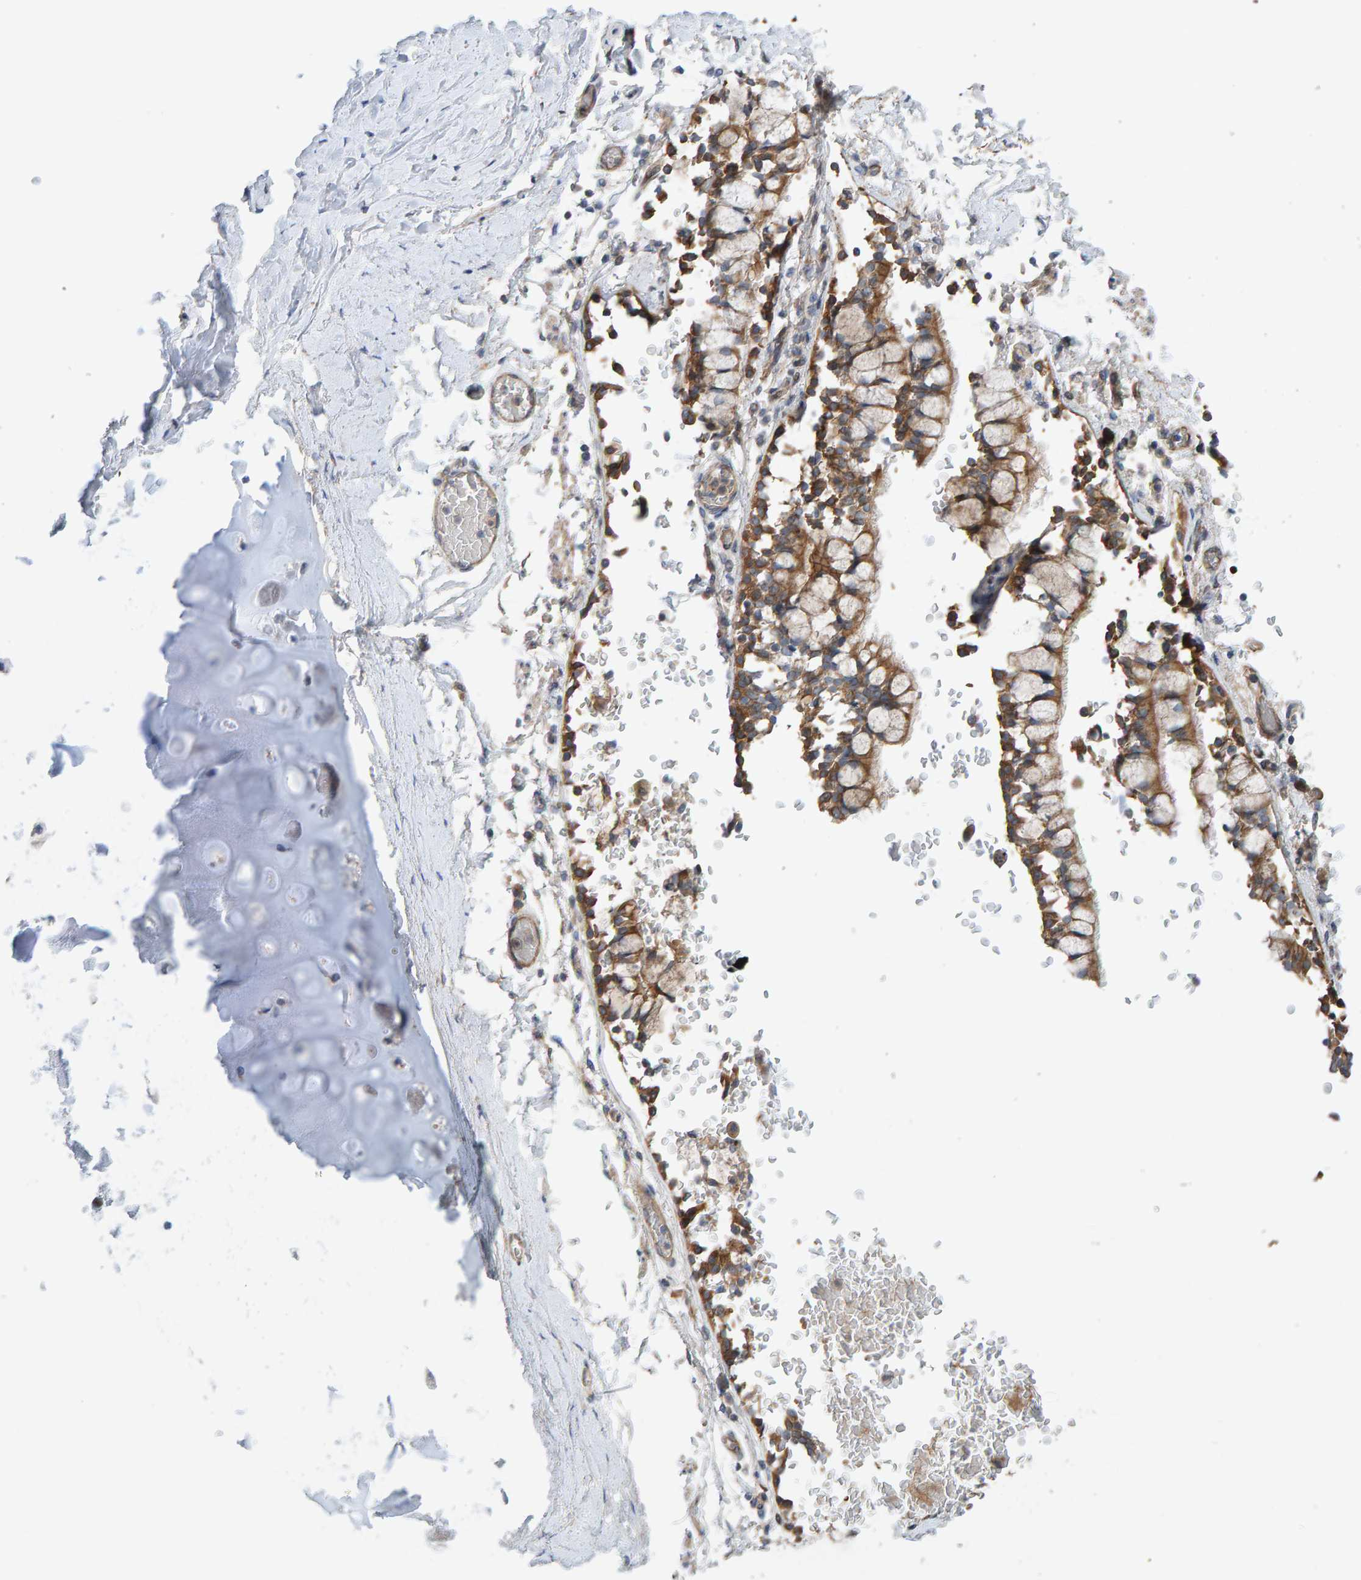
{"staining": {"intensity": "weak", "quantity": "25%-75%", "location": "cytoplasmic/membranous"}, "tissue": "adipose tissue", "cell_type": "Adipocytes", "image_type": "normal", "snomed": [{"axis": "morphology", "description": "Normal tissue, NOS"}, {"axis": "topography", "description": "Cartilage tissue"}, {"axis": "topography", "description": "Lung"}], "caption": "Protein expression analysis of normal human adipose tissue reveals weak cytoplasmic/membranous staining in about 25%-75% of adipocytes.", "gene": "LRSAM1", "patient": {"sex": "female", "age": 77}}